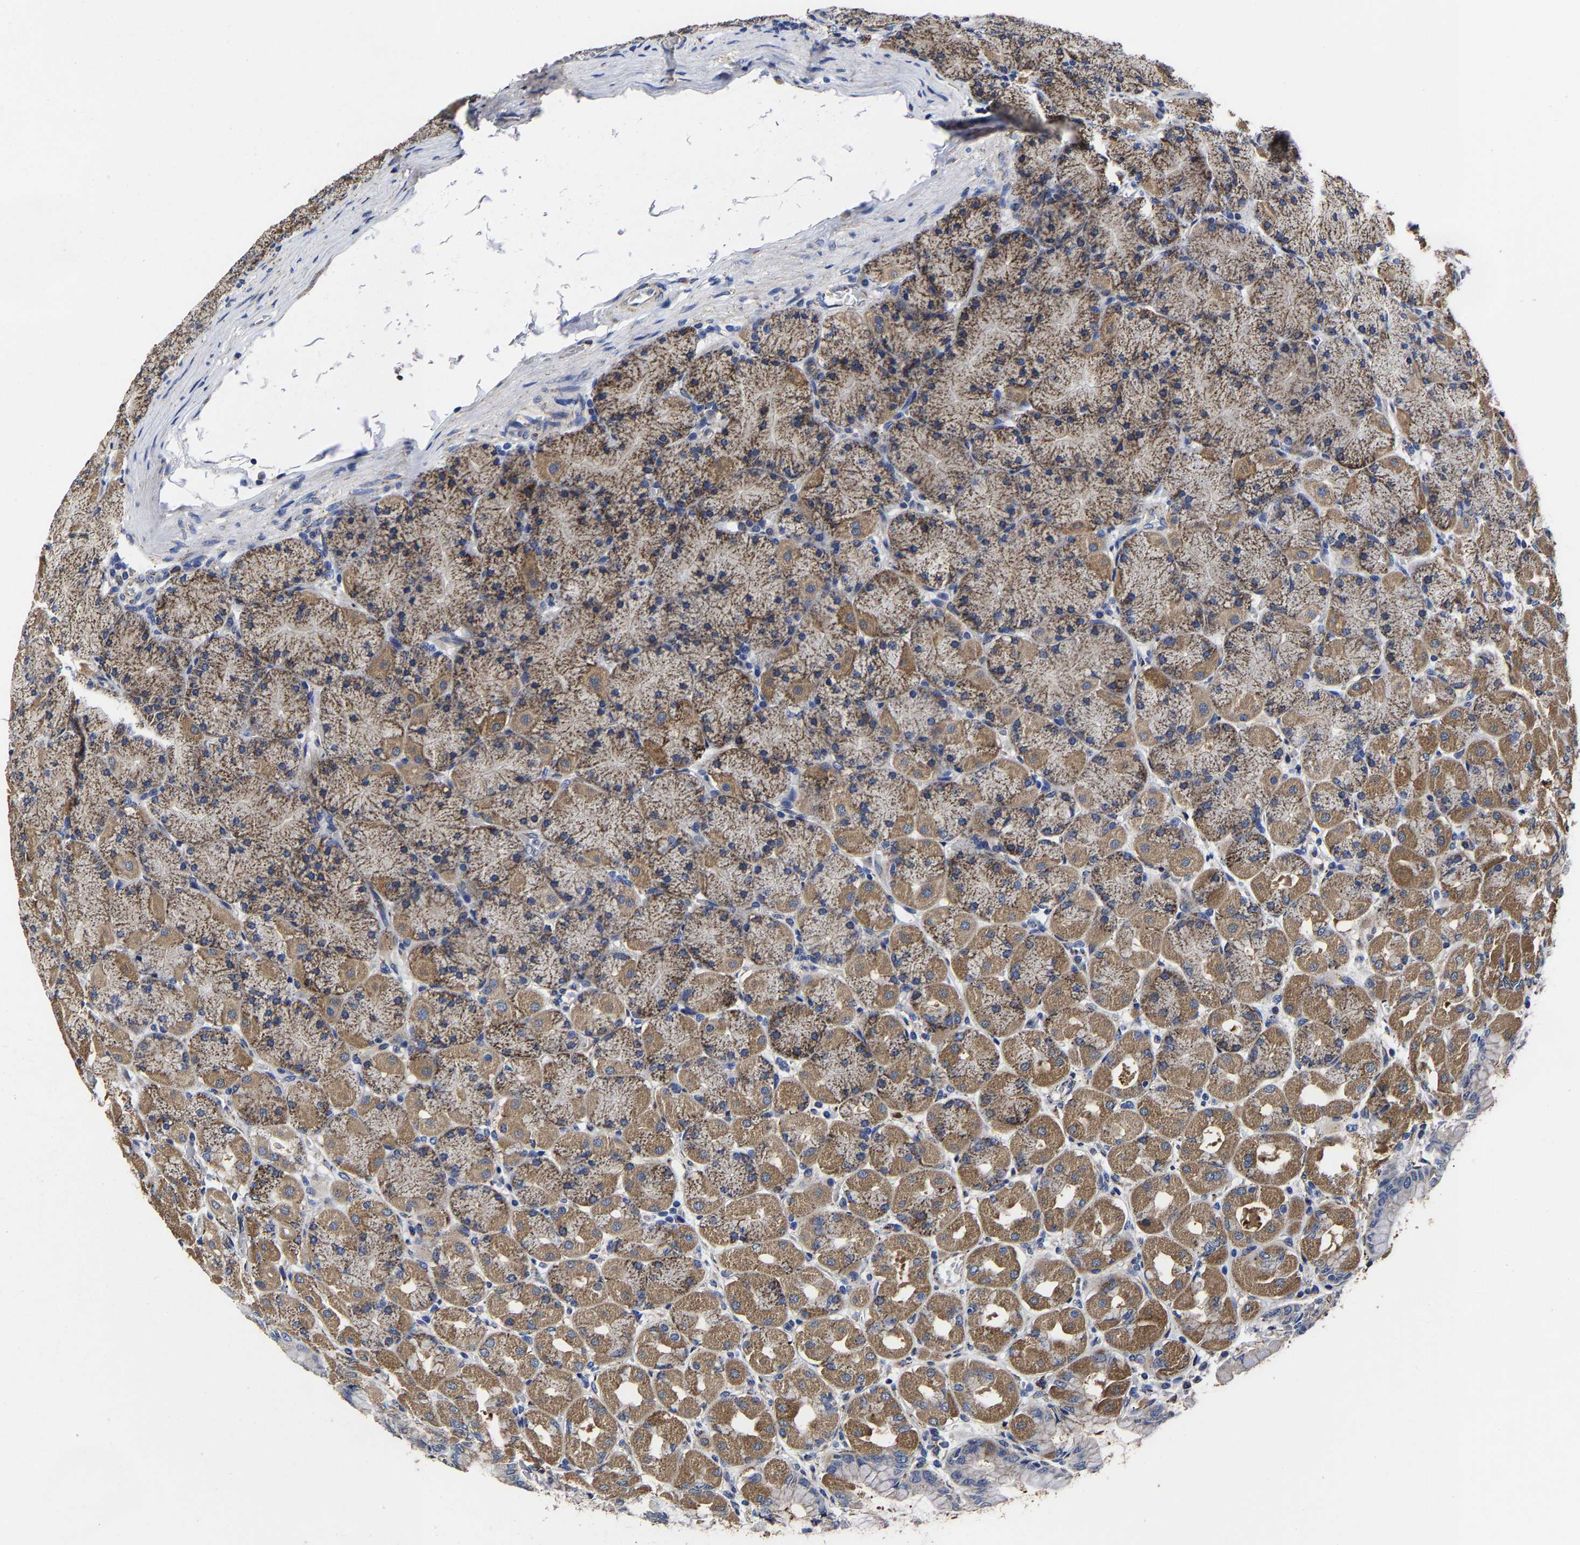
{"staining": {"intensity": "moderate", "quantity": ">75%", "location": "cytoplasmic/membranous"}, "tissue": "stomach", "cell_type": "Glandular cells", "image_type": "normal", "snomed": [{"axis": "morphology", "description": "Normal tissue, NOS"}, {"axis": "topography", "description": "Stomach, upper"}], "caption": "An immunohistochemistry (IHC) image of unremarkable tissue is shown. Protein staining in brown highlights moderate cytoplasmic/membranous positivity in stomach within glandular cells.", "gene": "AASS", "patient": {"sex": "female", "age": 56}}